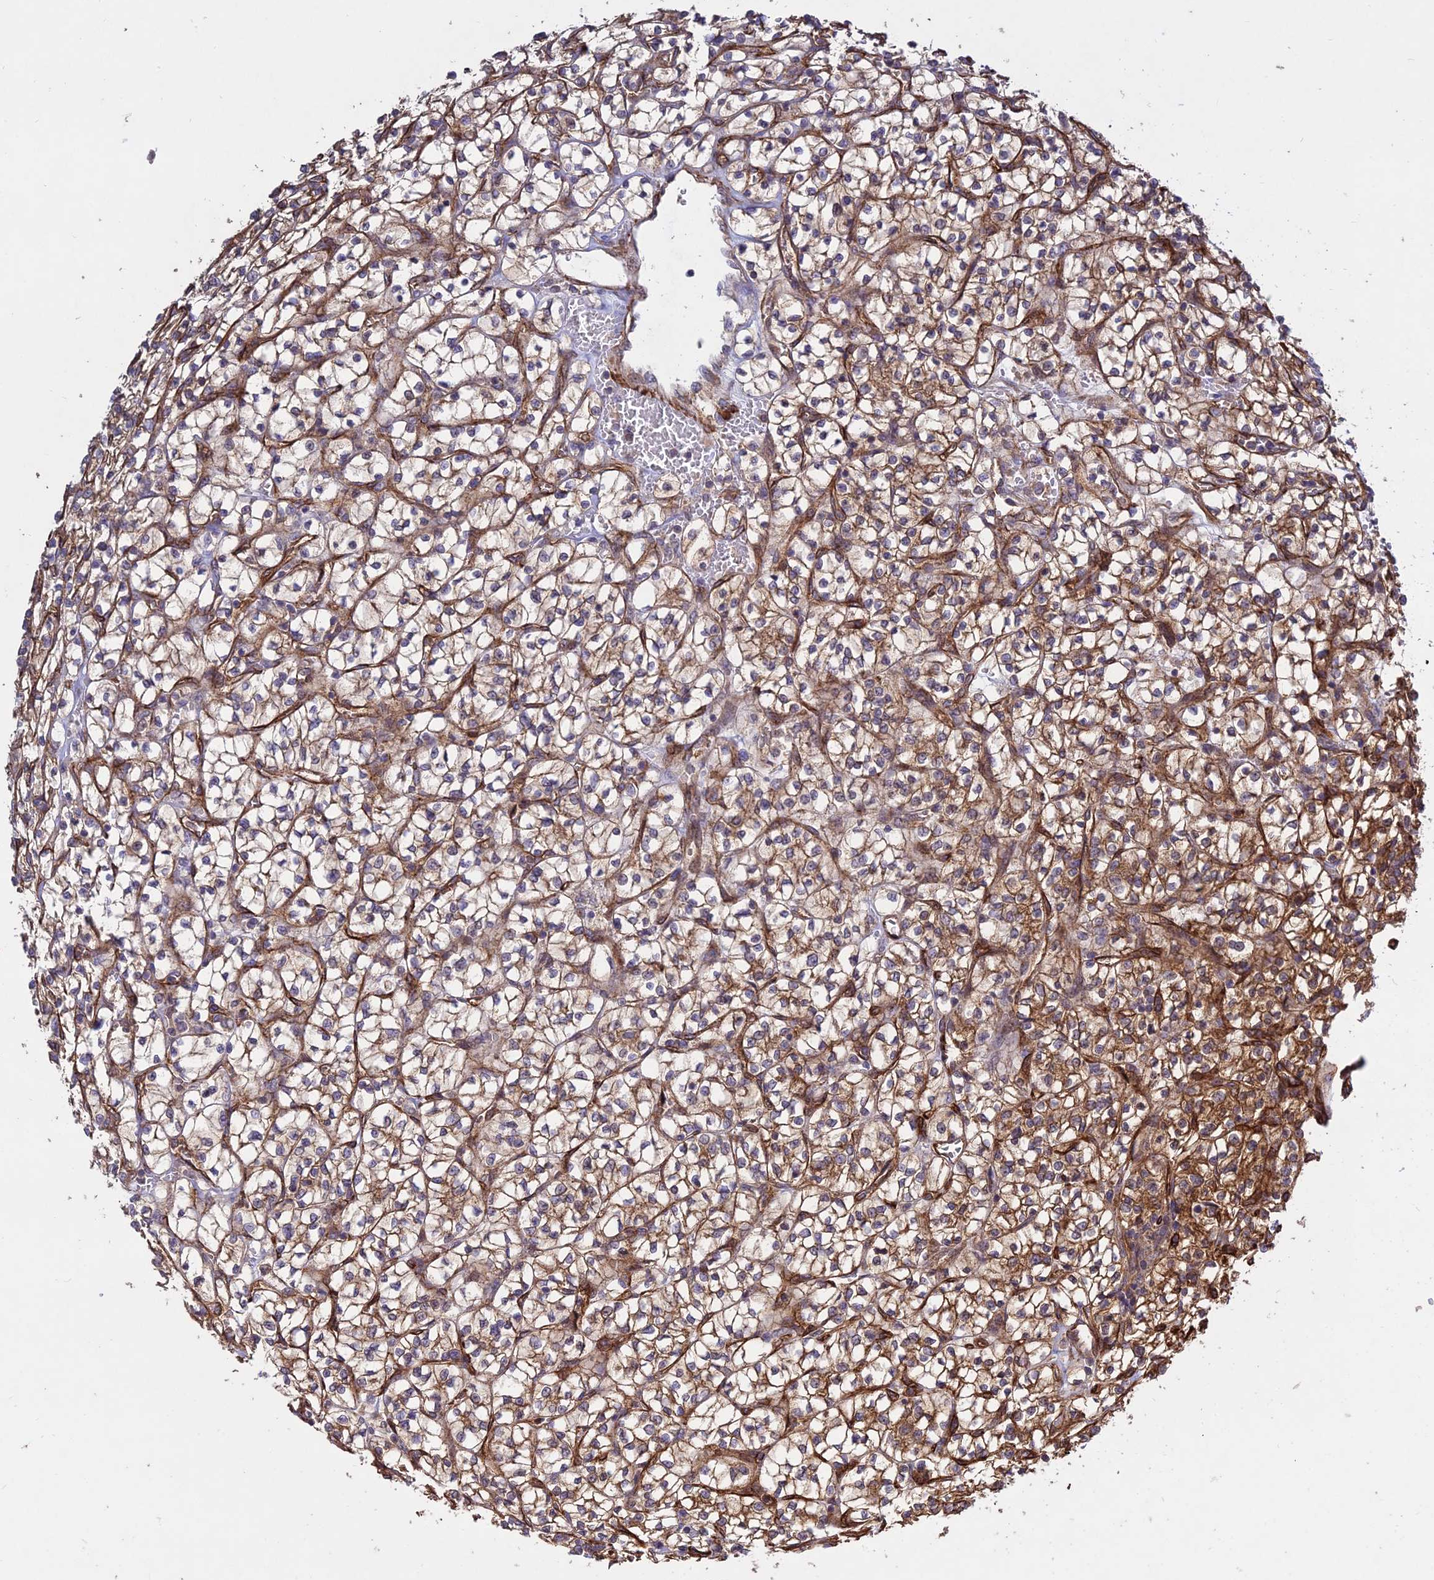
{"staining": {"intensity": "moderate", "quantity": "25%-75%", "location": "cytoplasmic/membranous"}, "tissue": "renal cancer", "cell_type": "Tumor cells", "image_type": "cancer", "snomed": [{"axis": "morphology", "description": "Adenocarcinoma, NOS"}, {"axis": "topography", "description": "Kidney"}], "caption": "Immunohistochemistry histopathology image of neoplastic tissue: renal cancer (adenocarcinoma) stained using IHC shows medium levels of moderate protein expression localized specifically in the cytoplasmic/membranous of tumor cells, appearing as a cytoplasmic/membranous brown color.", "gene": "GRTP1", "patient": {"sex": "female", "age": 64}}